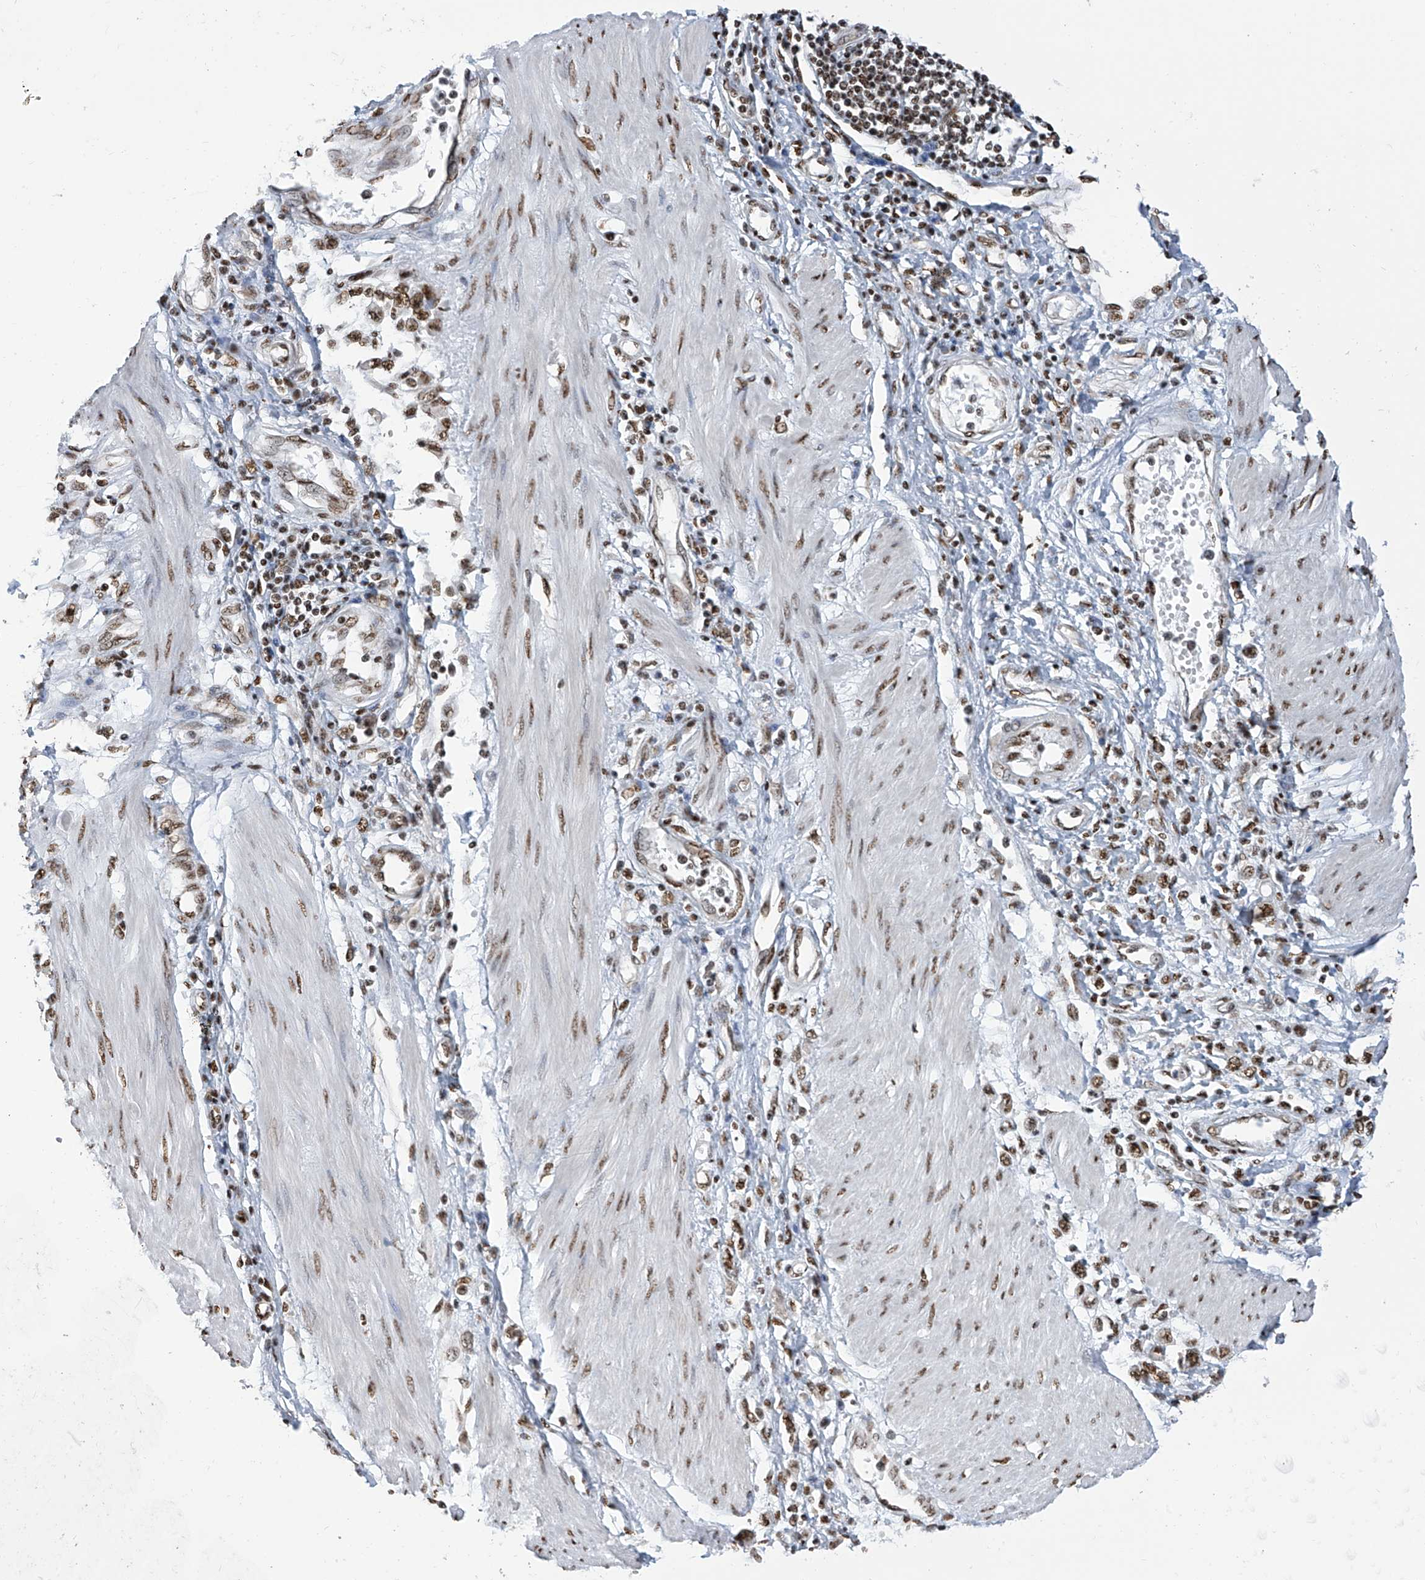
{"staining": {"intensity": "moderate", "quantity": ">75%", "location": "nuclear"}, "tissue": "stomach cancer", "cell_type": "Tumor cells", "image_type": "cancer", "snomed": [{"axis": "morphology", "description": "Adenocarcinoma, NOS"}, {"axis": "topography", "description": "Stomach"}], "caption": "Immunohistochemistry (DAB (3,3'-diaminobenzidine)) staining of stomach cancer reveals moderate nuclear protein staining in about >75% of tumor cells.", "gene": "APLF", "patient": {"sex": "female", "age": 76}}